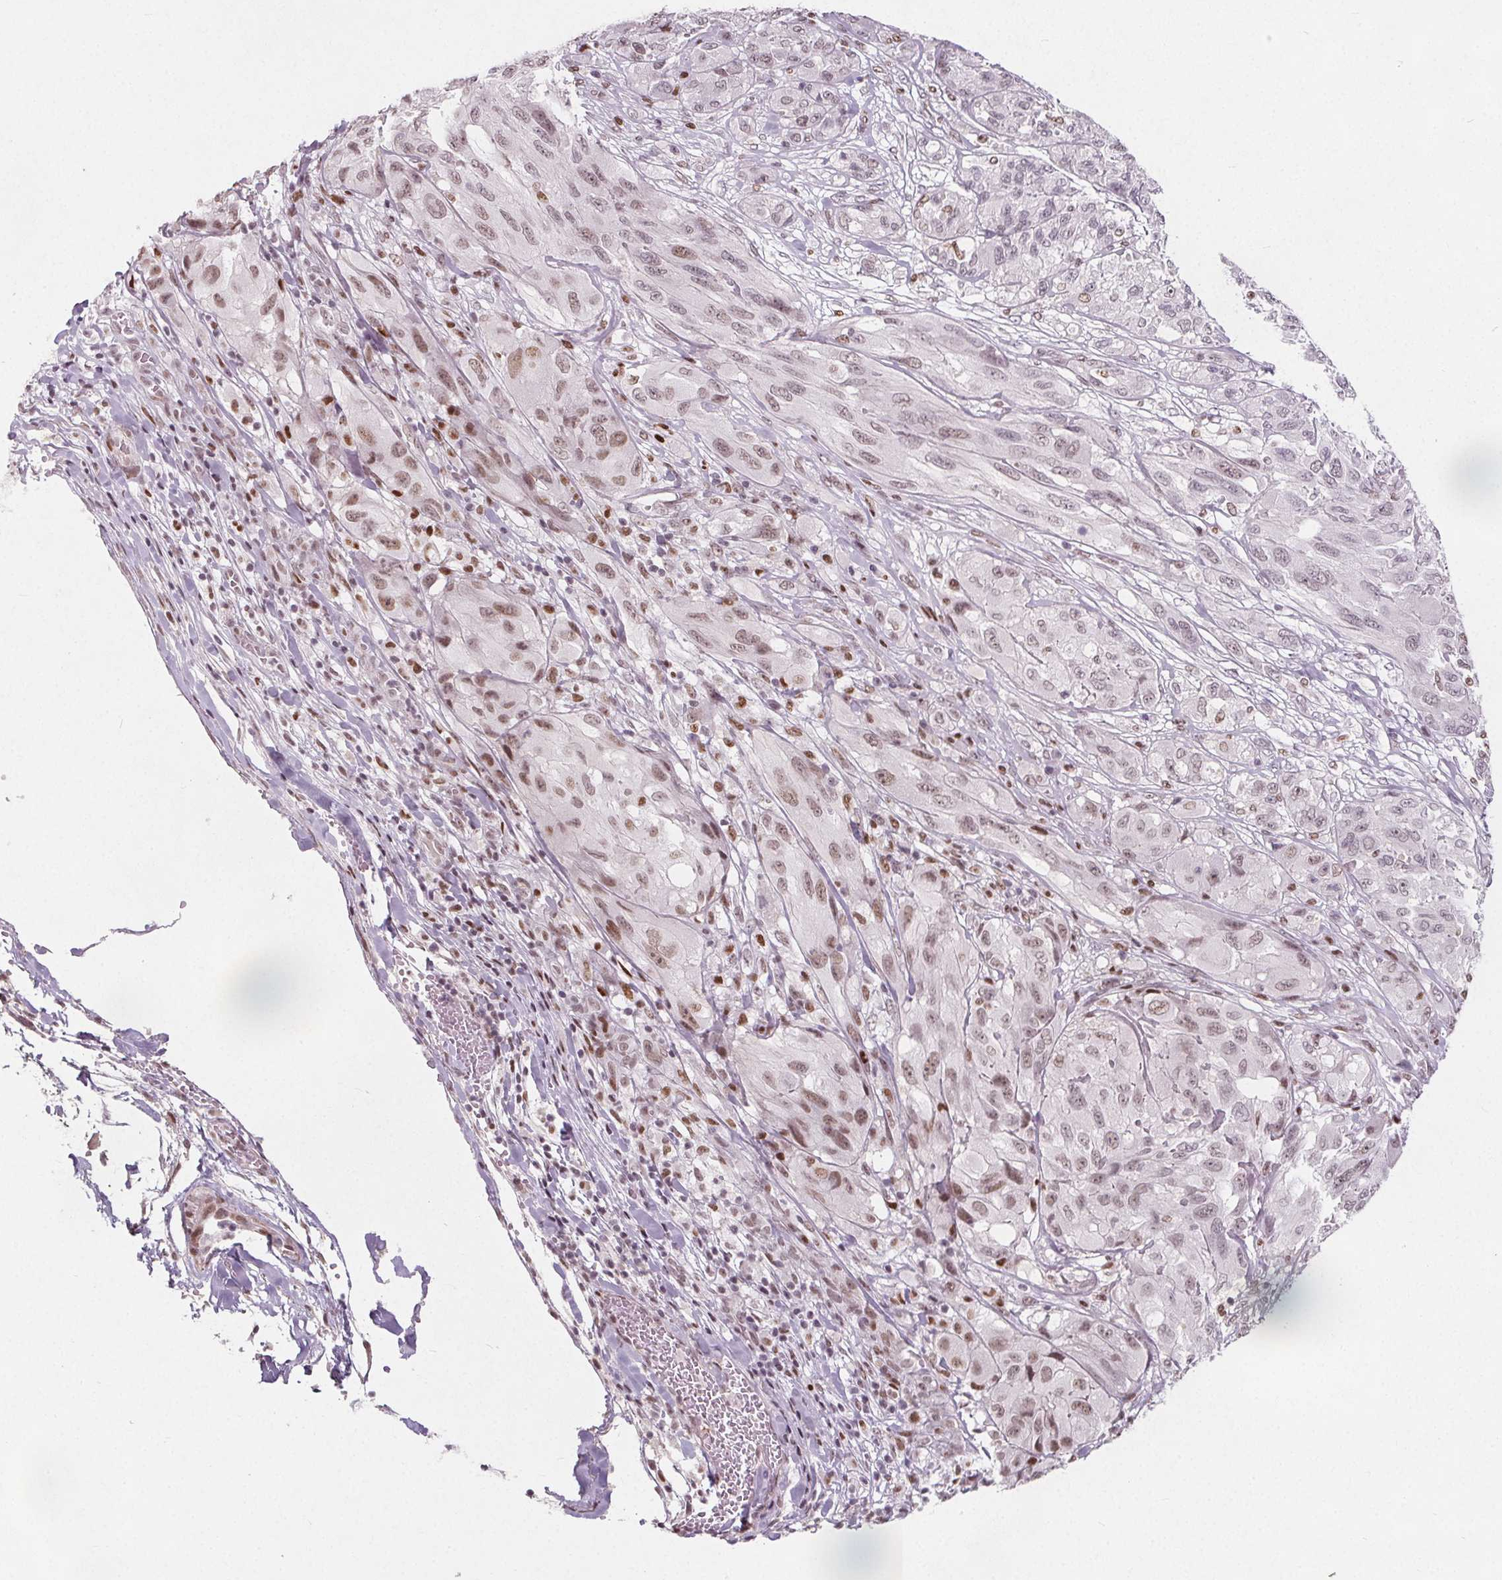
{"staining": {"intensity": "weak", "quantity": "25%-75%", "location": "nuclear"}, "tissue": "melanoma", "cell_type": "Tumor cells", "image_type": "cancer", "snomed": [{"axis": "morphology", "description": "Malignant melanoma, NOS"}, {"axis": "topography", "description": "Skin"}], "caption": "Melanoma was stained to show a protein in brown. There is low levels of weak nuclear positivity in approximately 25%-75% of tumor cells.", "gene": "TAF6L", "patient": {"sex": "female", "age": 91}}